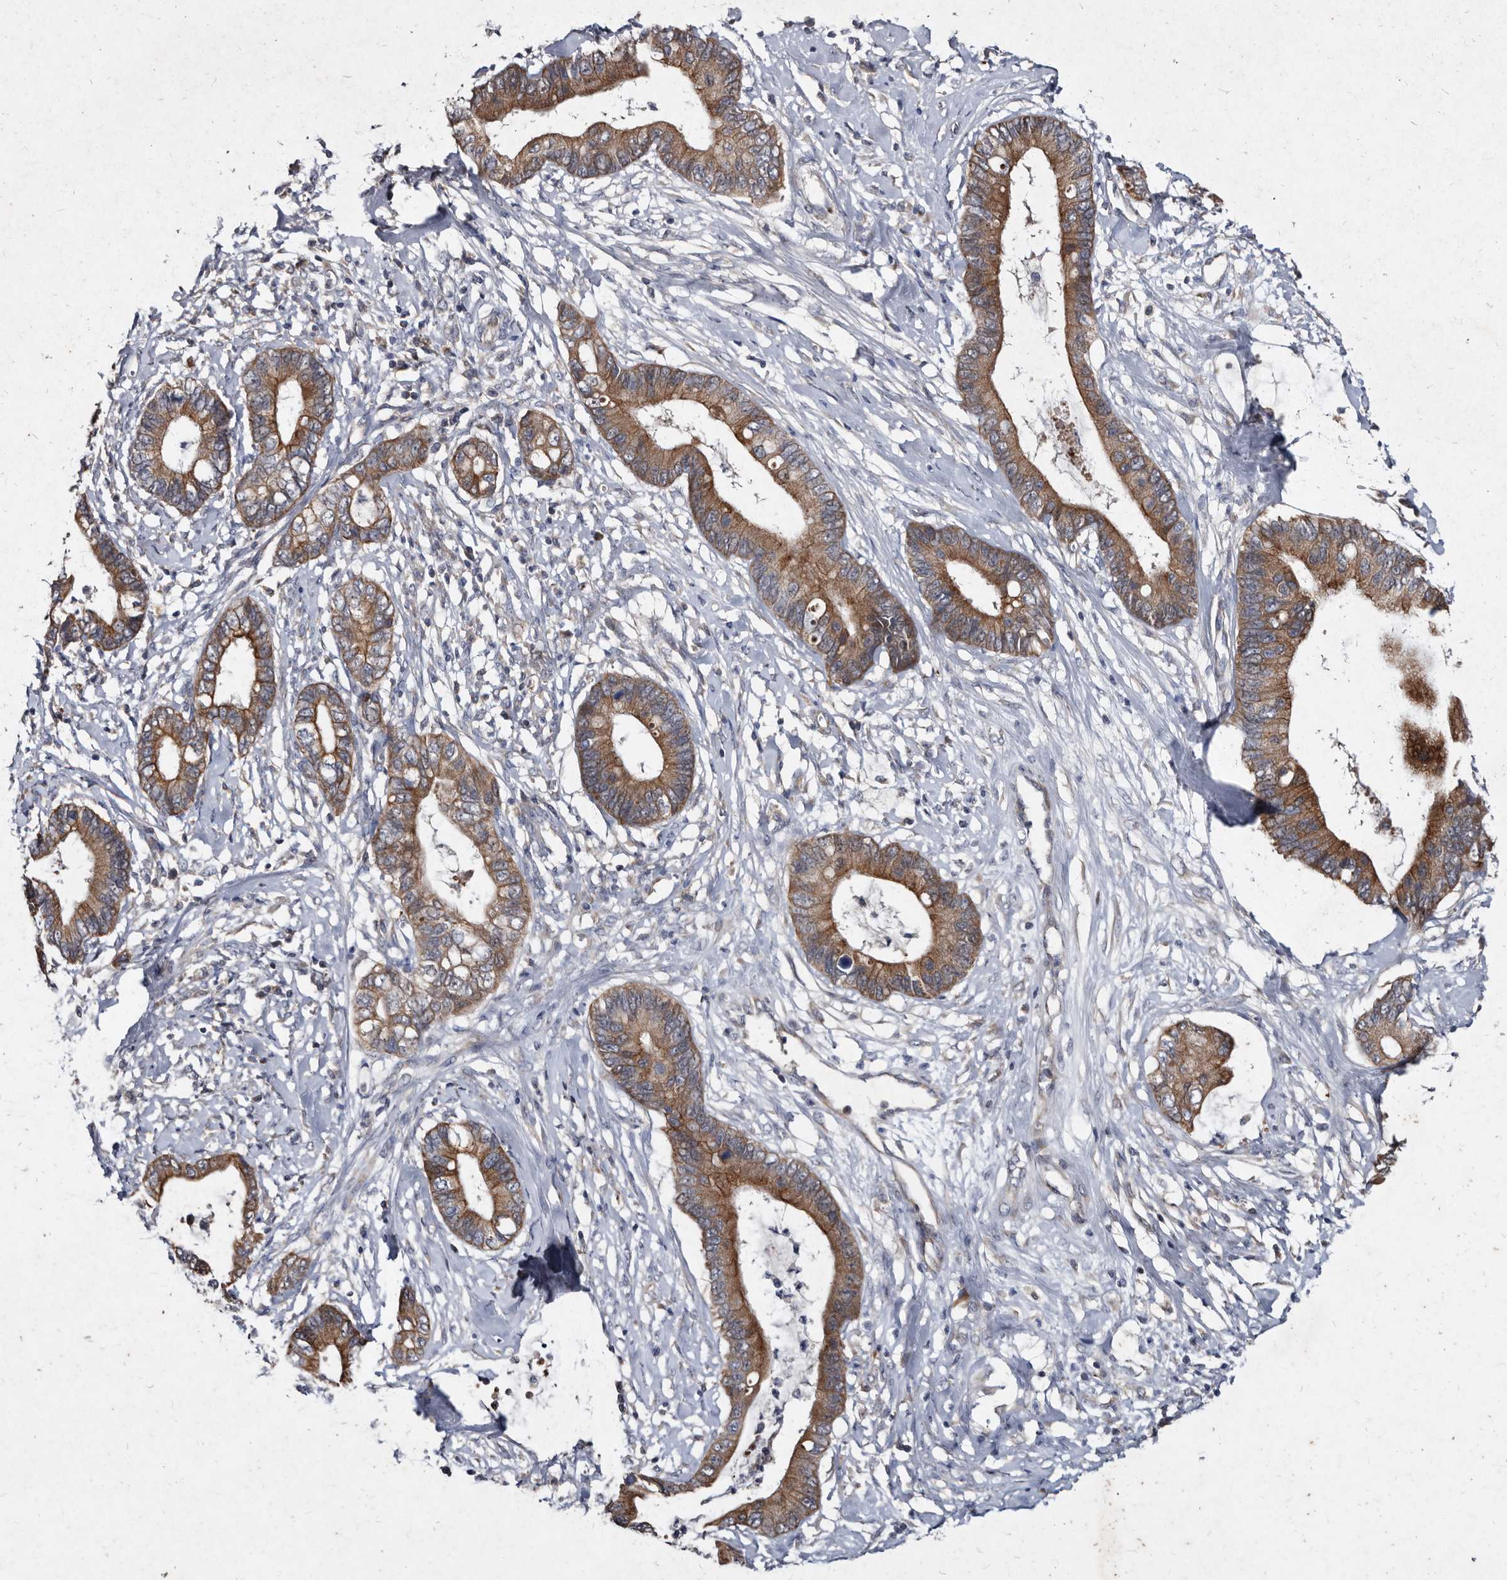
{"staining": {"intensity": "moderate", "quantity": ">75%", "location": "cytoplasmic/membranous"}, "tissue": "cervical cancer", "cell_type": "Tumor cells", "image_type": "cancer", "snomed": [{"axis": "morphology", "description": "Adenocarcinoma, NOS"}, {"axis": "topography", "description": "Cervix"}], "caption": "Immunohistochemistry staining of cervical cancer (adenocarcinoma), which displays medium levels of moderate cytoplasmic/membranous staining in about >75% of tumor cells indicating moderate cytoplasmic/membranous protein positivity. The staining was performed using DAB (3,3'-diaminobenzidine) (brown) for protein detection and nuclei were counterstained in hematoxylin (blue).", "gene": "YPEL3", "patient": {"sex": "female", "age": 44}}